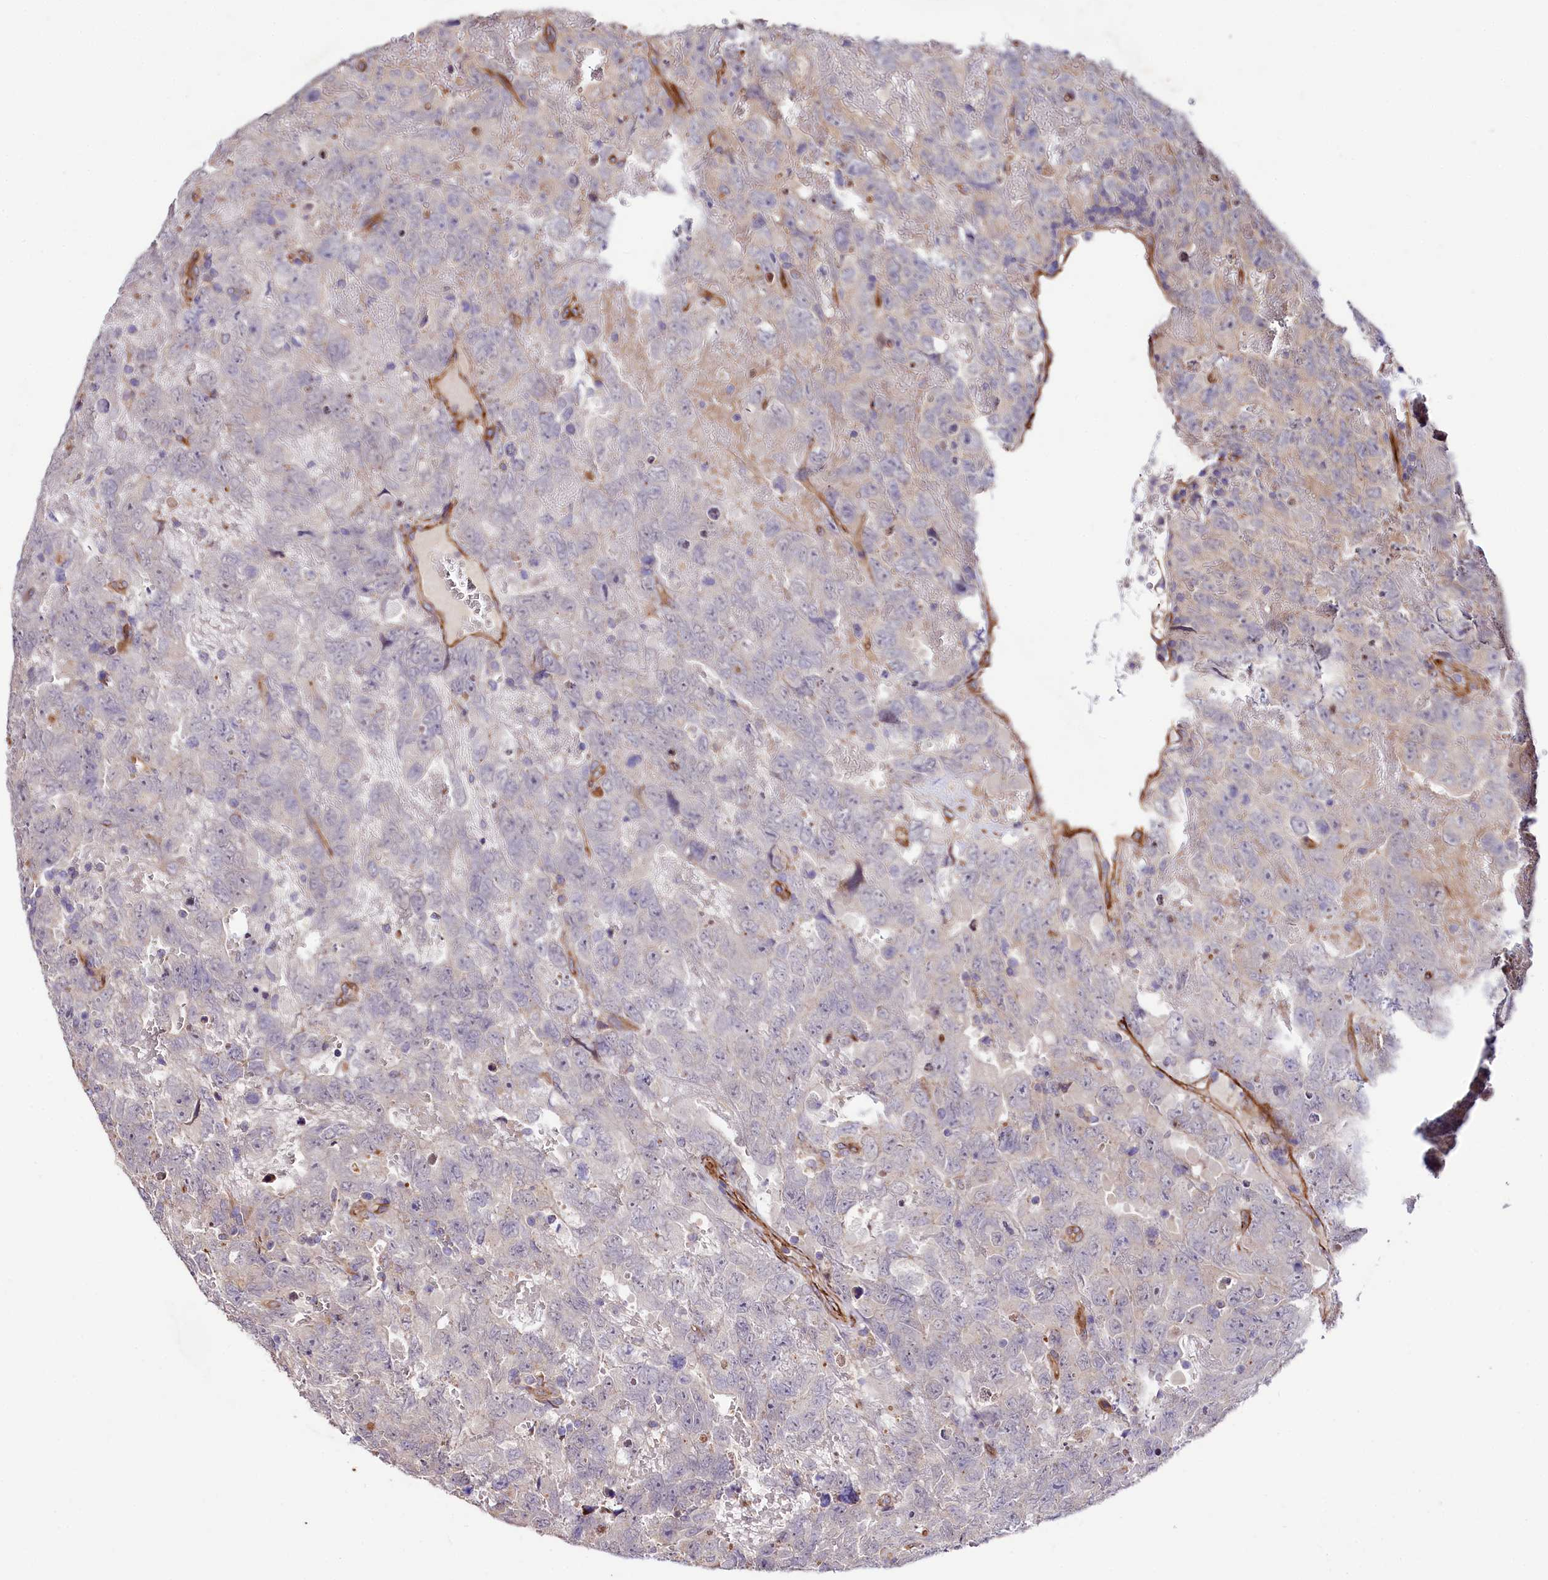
{"staining": {"intensity": "negative", "quantity": "none", "location": "none"}, "tissue": "testis cancer", "cell_type": "Tumor cells", "image_type": "cancer", "snomed": [{"axis": "morphology", "description": "Carcinoma, Embryonal, NOS"}, {"axis": "topography", "description": "Testis"}], "caption": "Testis embryonal carcinoma was stained to show a protein in brown. There is no significant staining in tumor cells.", "gene": "SPATS2", "patient": {"sex": "male", "age": 45}}